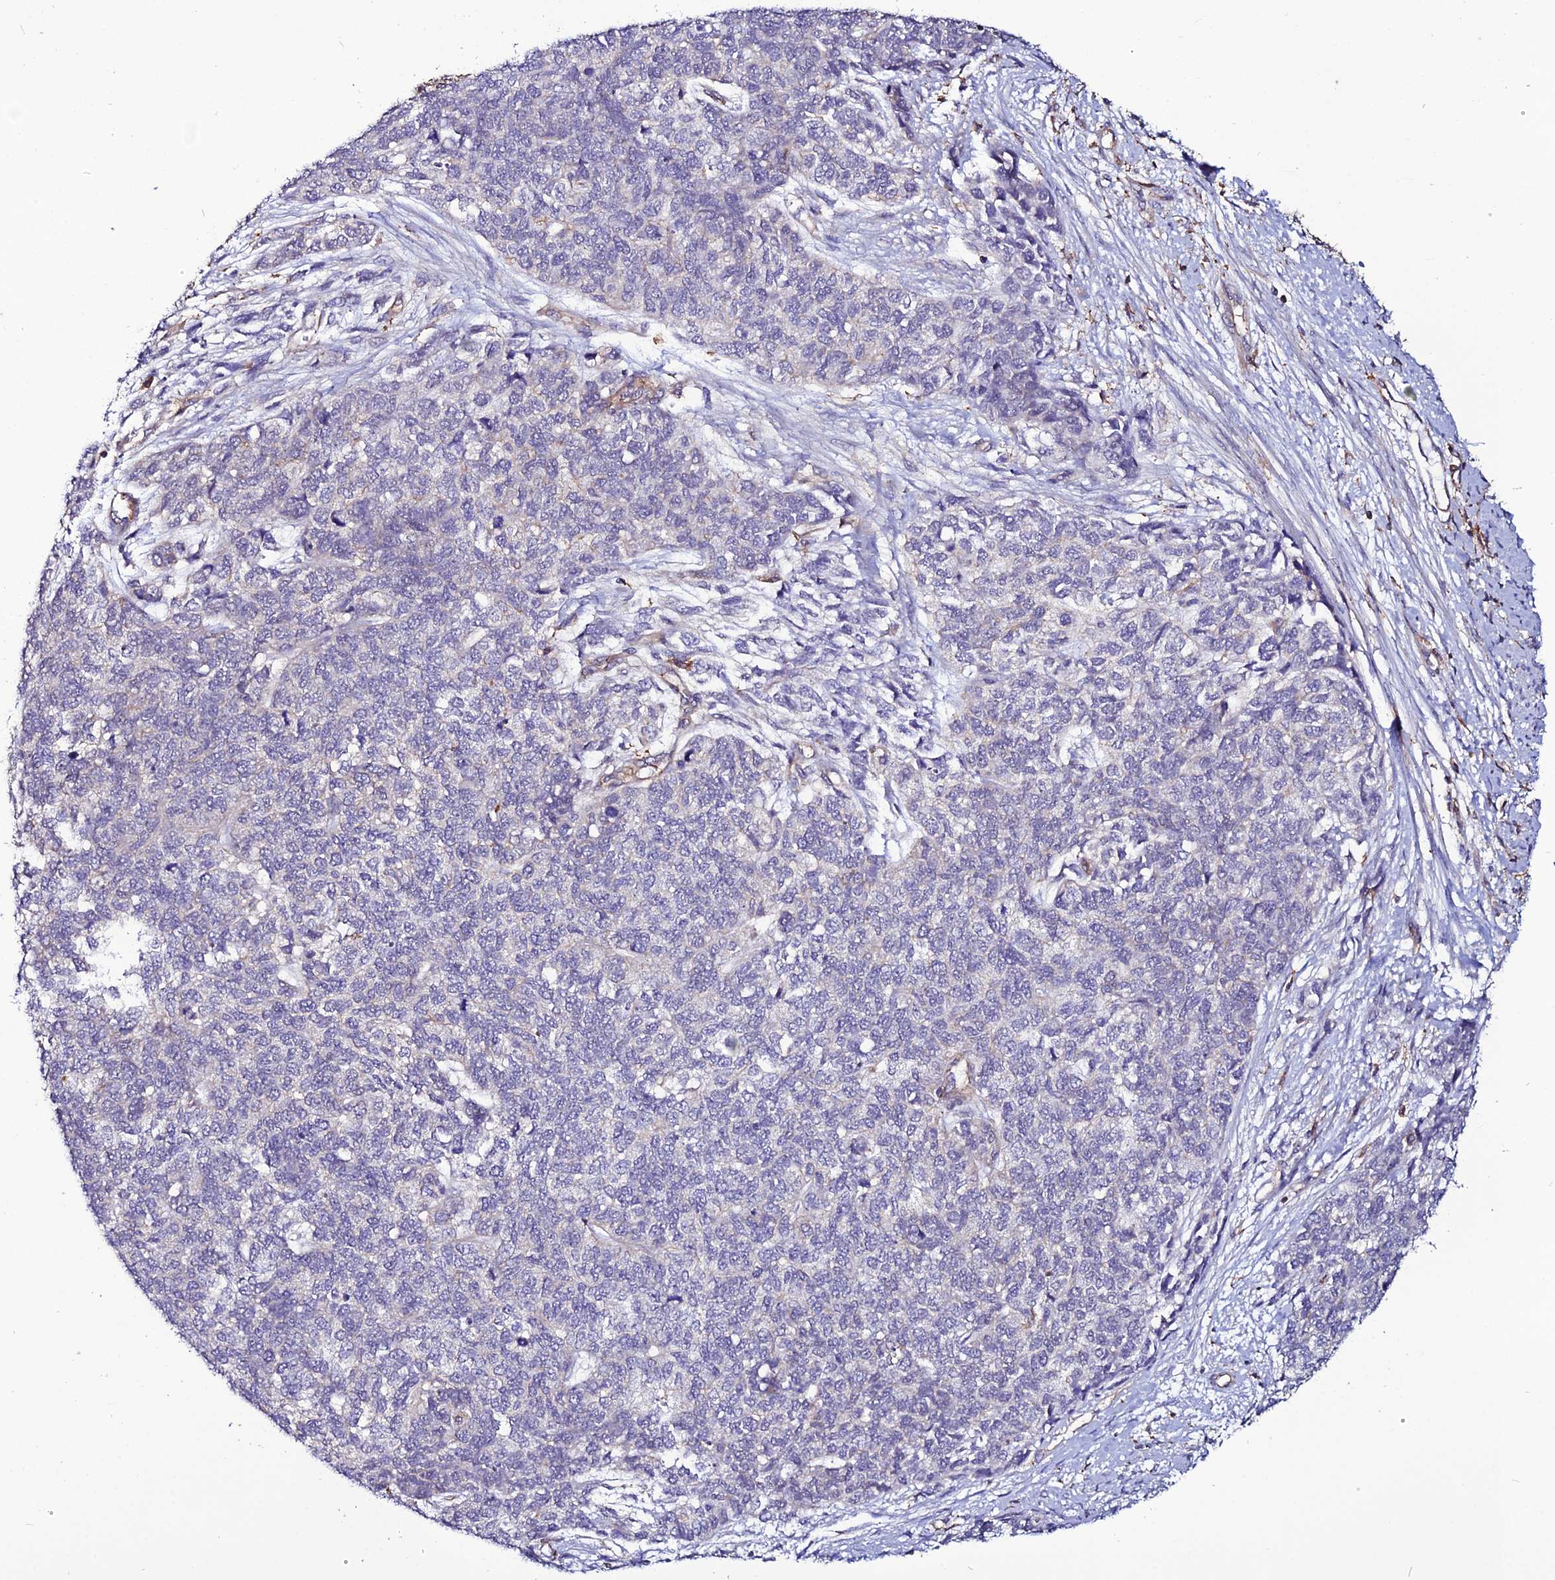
{"staining": {"intensity": "negative", "quantity": "none", "location": "none"}, "tissue": "cervical cancer", "cell_type": "Tumor cells", "image_type": "cancer", "snomed": [{"axis": "morphology", "description": "Squamous cell carcinoma, NOS"}, {"axis": "topography", "description": "Cervix"}], "caption": "There is no significant expression in tumor cells of squamous cell carcinoma (cervical).", "gene": "USP17L15", "patient": {"sex": "female", "age": 63}}